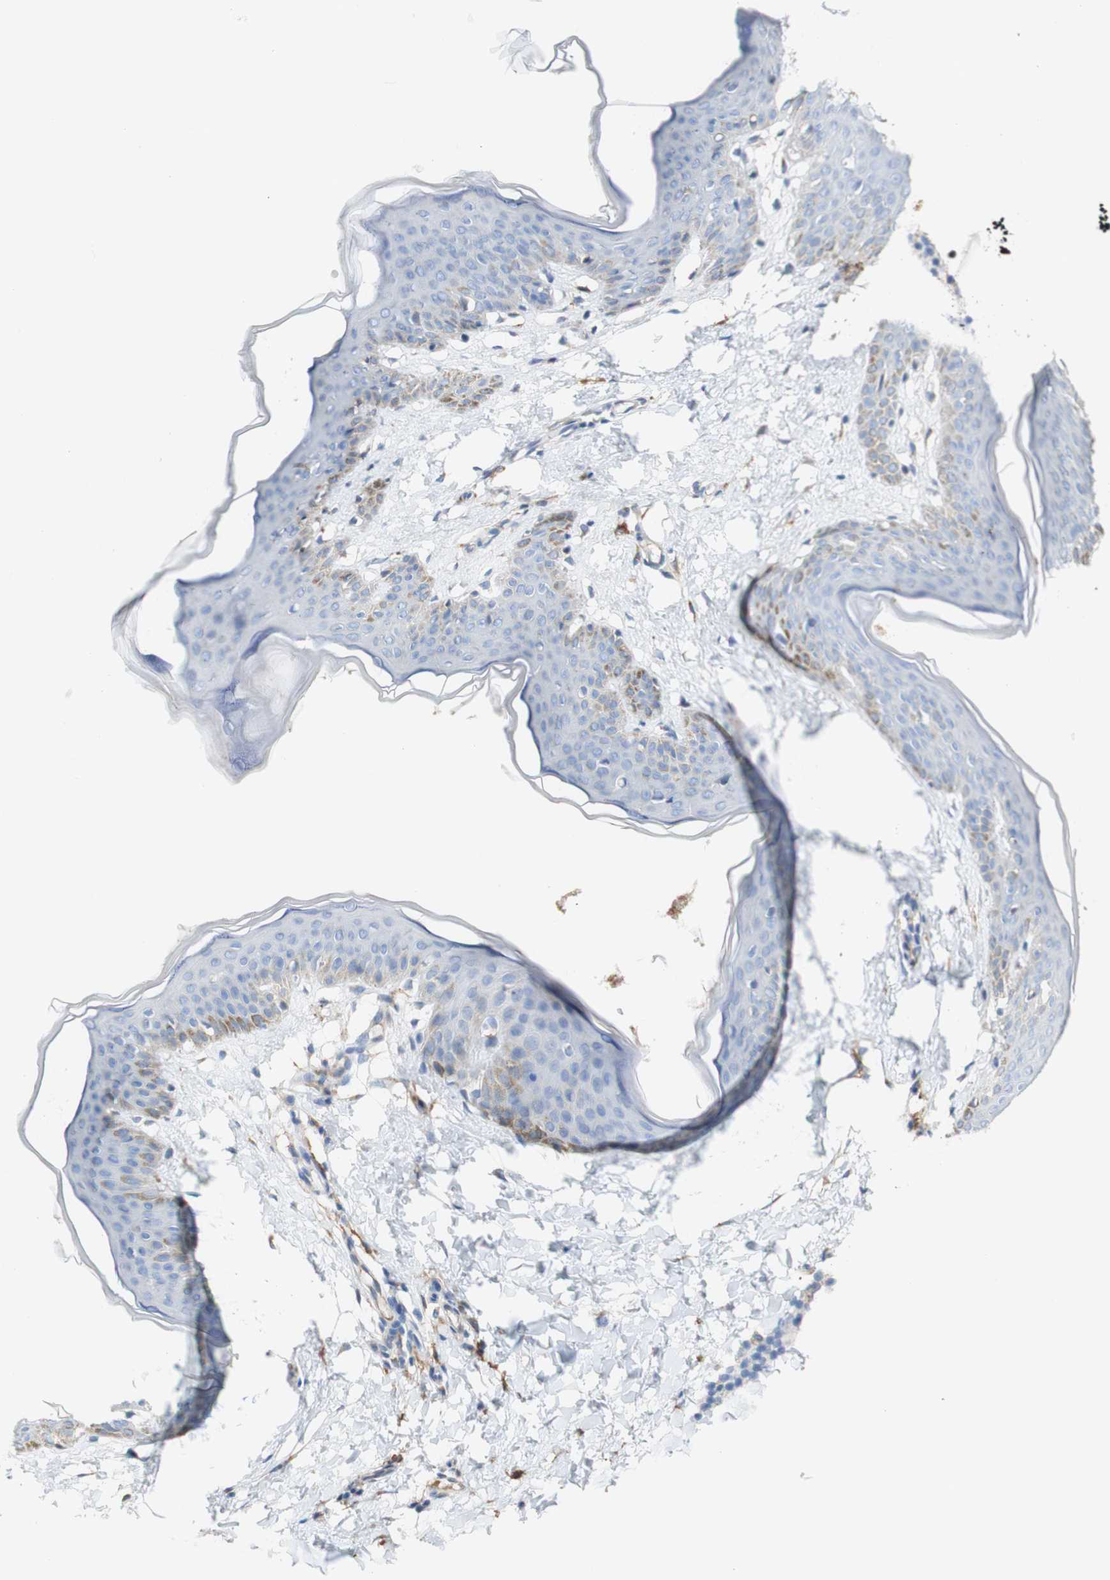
{"staining": {"intensity": "moderate", "quantity": ">75%", "location": "cytoplasmic/membranous"}, "tissue": "skin", "cell_type": "Fibroblasts", "image_type": "normal", "snomed": [{"axis": "morphology", "description": "Normal tissue, NOS"}, {"axis": "topography", "description": "Skin"}], "caption": "Skin stained for a protein demonstrates moderate cytoplasmic/membranous positivity in fibroblasts. The staining was performed using DAB (3,3'-diaminobenzidine) to visualize the protein expression in brown, while the nuclei were stained in blue with hematoxylin (Magnification: 20x).", "gene": "FCGRT", "patient": {"sex": "female", "age": 17}}